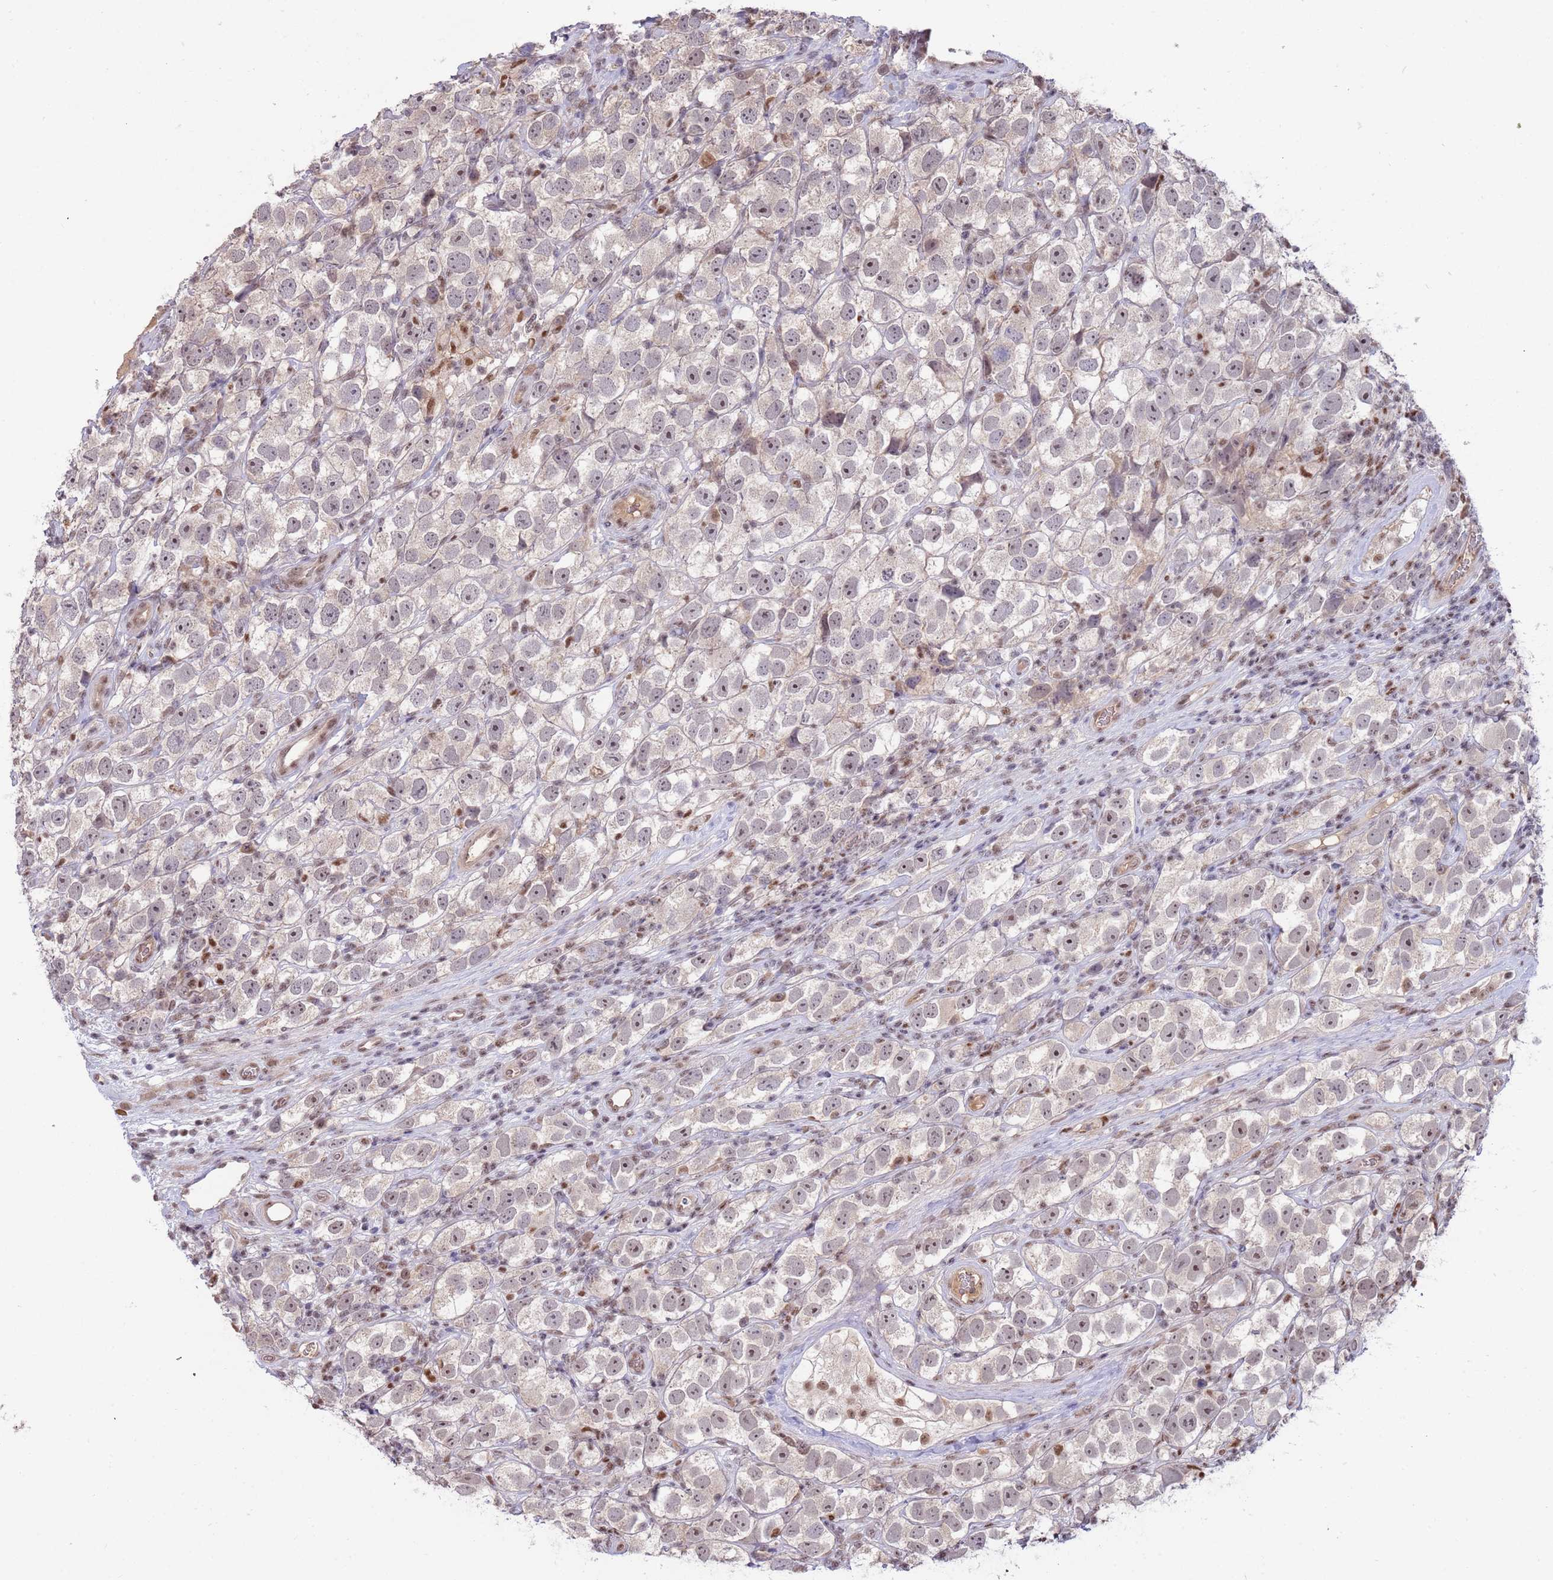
{"staining": {"intensity": "weak", "quantity": "<25%", "location": "cytoplasmic/membranous"}, "tissue": "testis cancer", "cell_type": "Tumor cells", "image_type": "cancer", "snomed": [{"axis": "morphology", "description": "Seminoma, NOS"}, {"axis": "topography", "description": "Testis"}], "caption": "DAB (3,3'-diaminobenzidine) immunohistochemical staining of testis cancer shows no significant expression in tumor cells.", "gene": "ZBTB7A", "patient": {"sex": "male", "age": 26}}